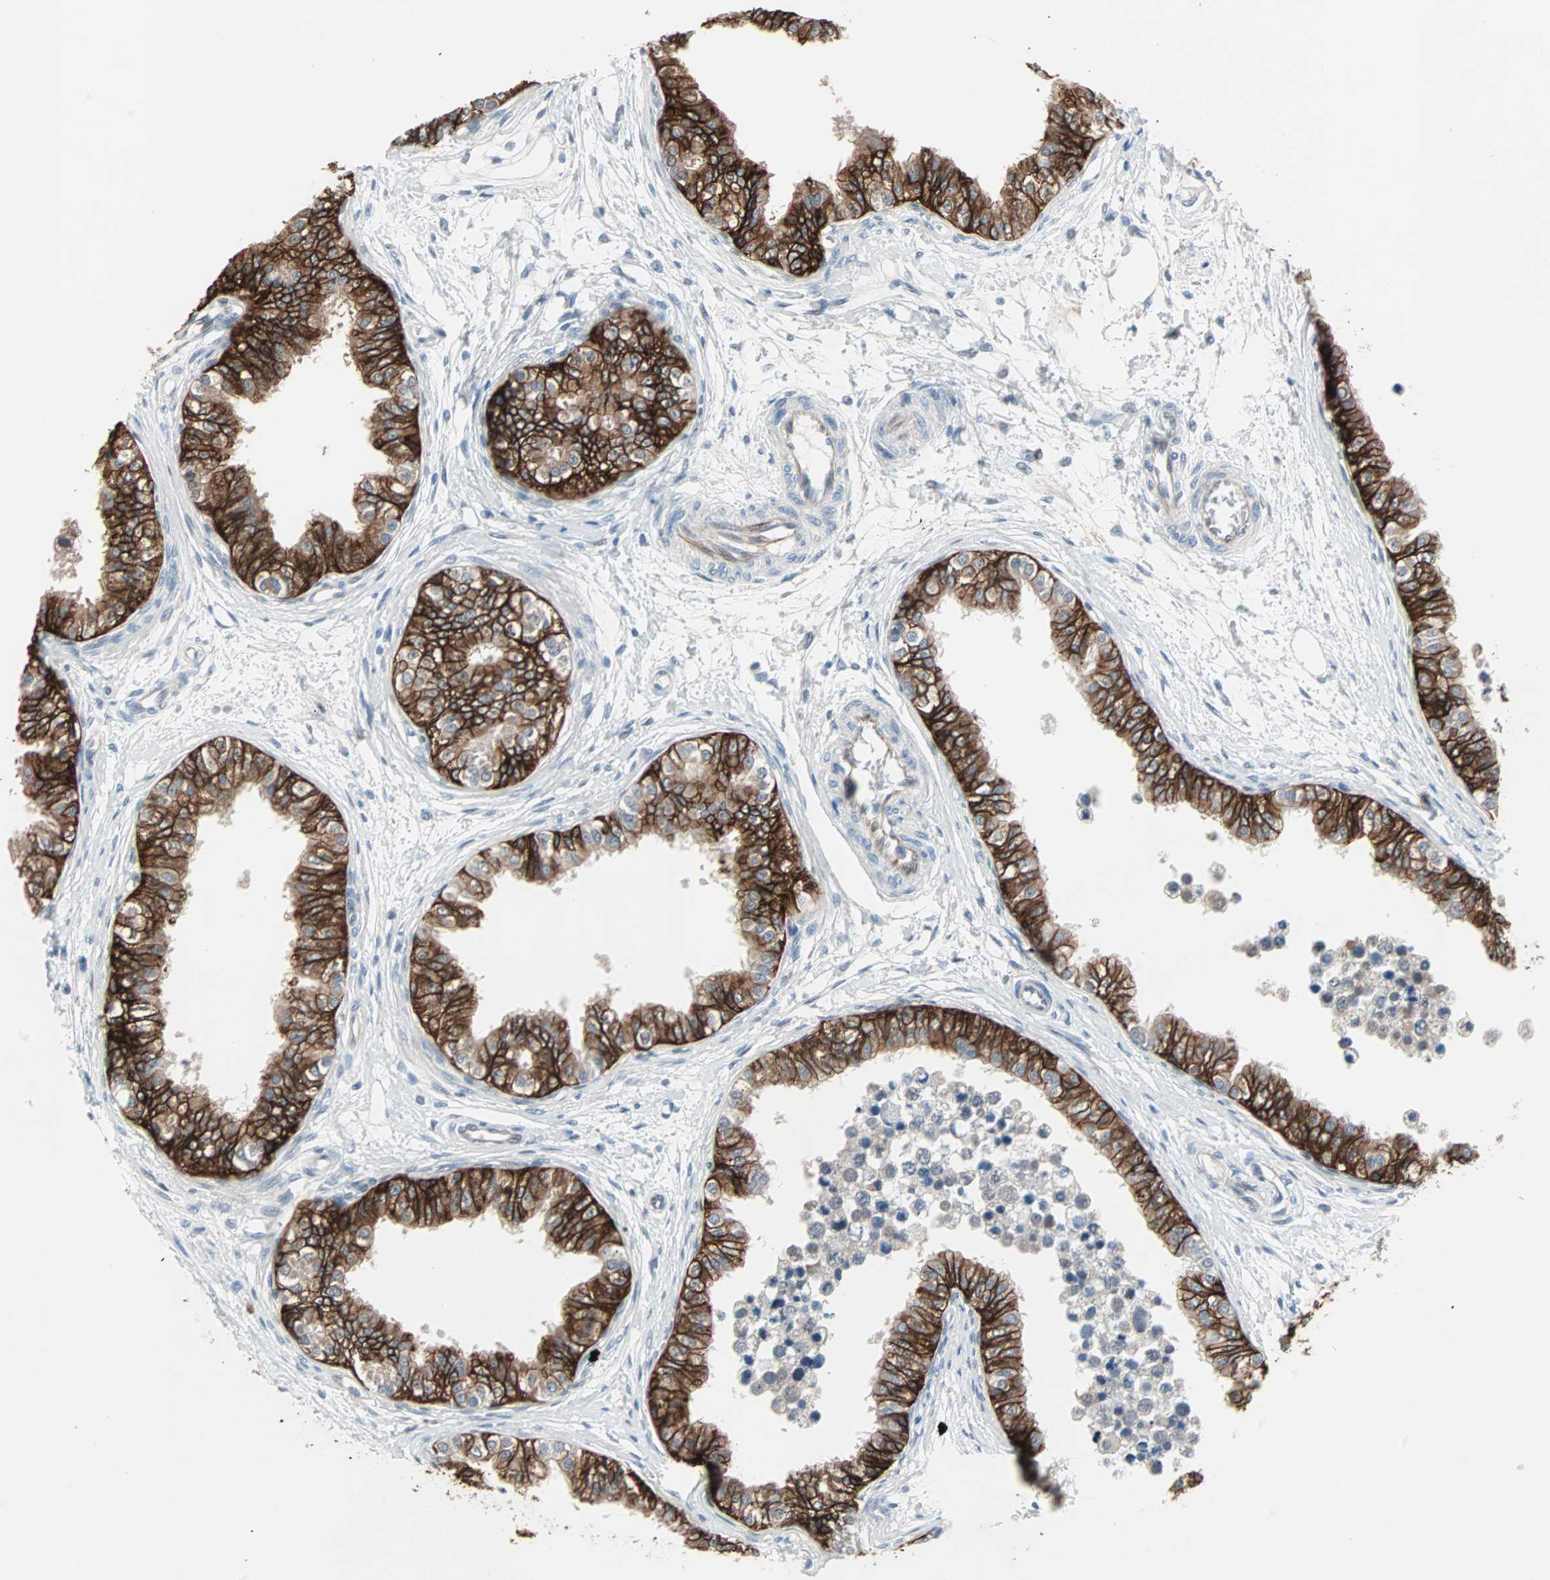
{"staining": {"intensity": "strong", "quantity": ">75%", "location": "cytoplasmic/membranous"}, "tissue": "epididymis", "cell_type": "Glandular cells", "image_type": "normal", "snomed": [{"axis": "morphology", "description": "Normal tissue, NOS"}, {"axis": "morphology", "description": "Adenocarcinoma, metastatic, NOS"}, {"axis": "topography", "description": "Testis"}, {"axis": "topography", "description": "Epididymis"}], "caption": "Epididymis stained with IHC reveals strong cytoplasmic/membranous staining in about >75% of glandular cells. Using DAB (brown) and hematoxylin (blue) stains, captured at high magnification using brightfield microscopy.", "gene": "CAND2", "patient": {"sex": "male", "age": 26}}